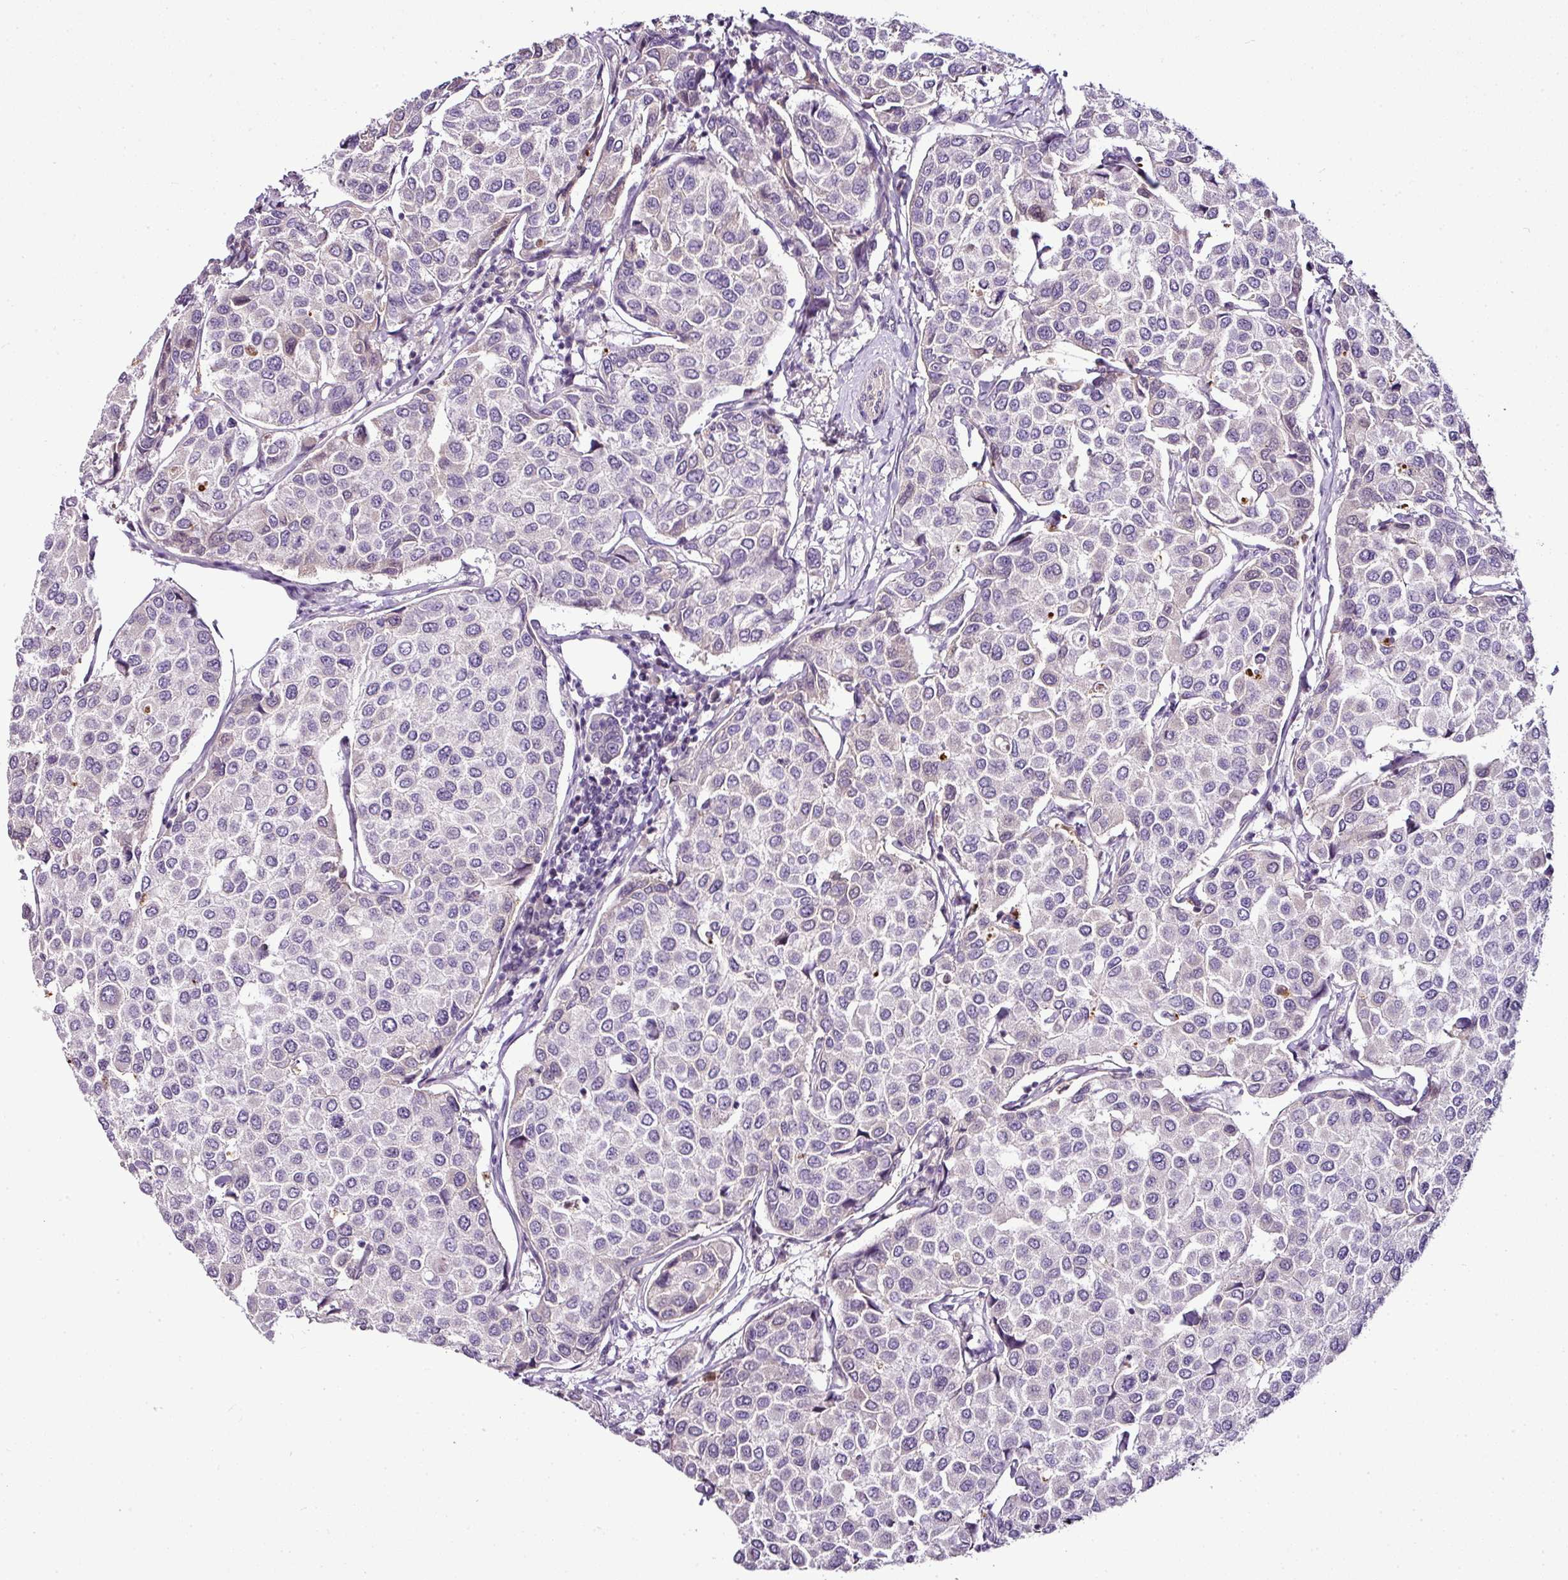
{"staining": {"intensity": "negative", "quantity": "none", "location": "none"}, "tissue": "breast cancer", "cell_type": "Tumor cells", "image_type": "cancer", "snomed": [{"axis": "morphology", "description": "Duct carcinoma"}, {"axis": "topography", "description": "Breast"}], "caption": "Tumor cells show no significant protein staining in breast cancer (intraductal carcinoma). The staining is performed using DAB brown chromogen with nuclei counter-stained in using hematoxylin.", "gene": "TEX30", "patient": {"sex": "female", "age": 55}}